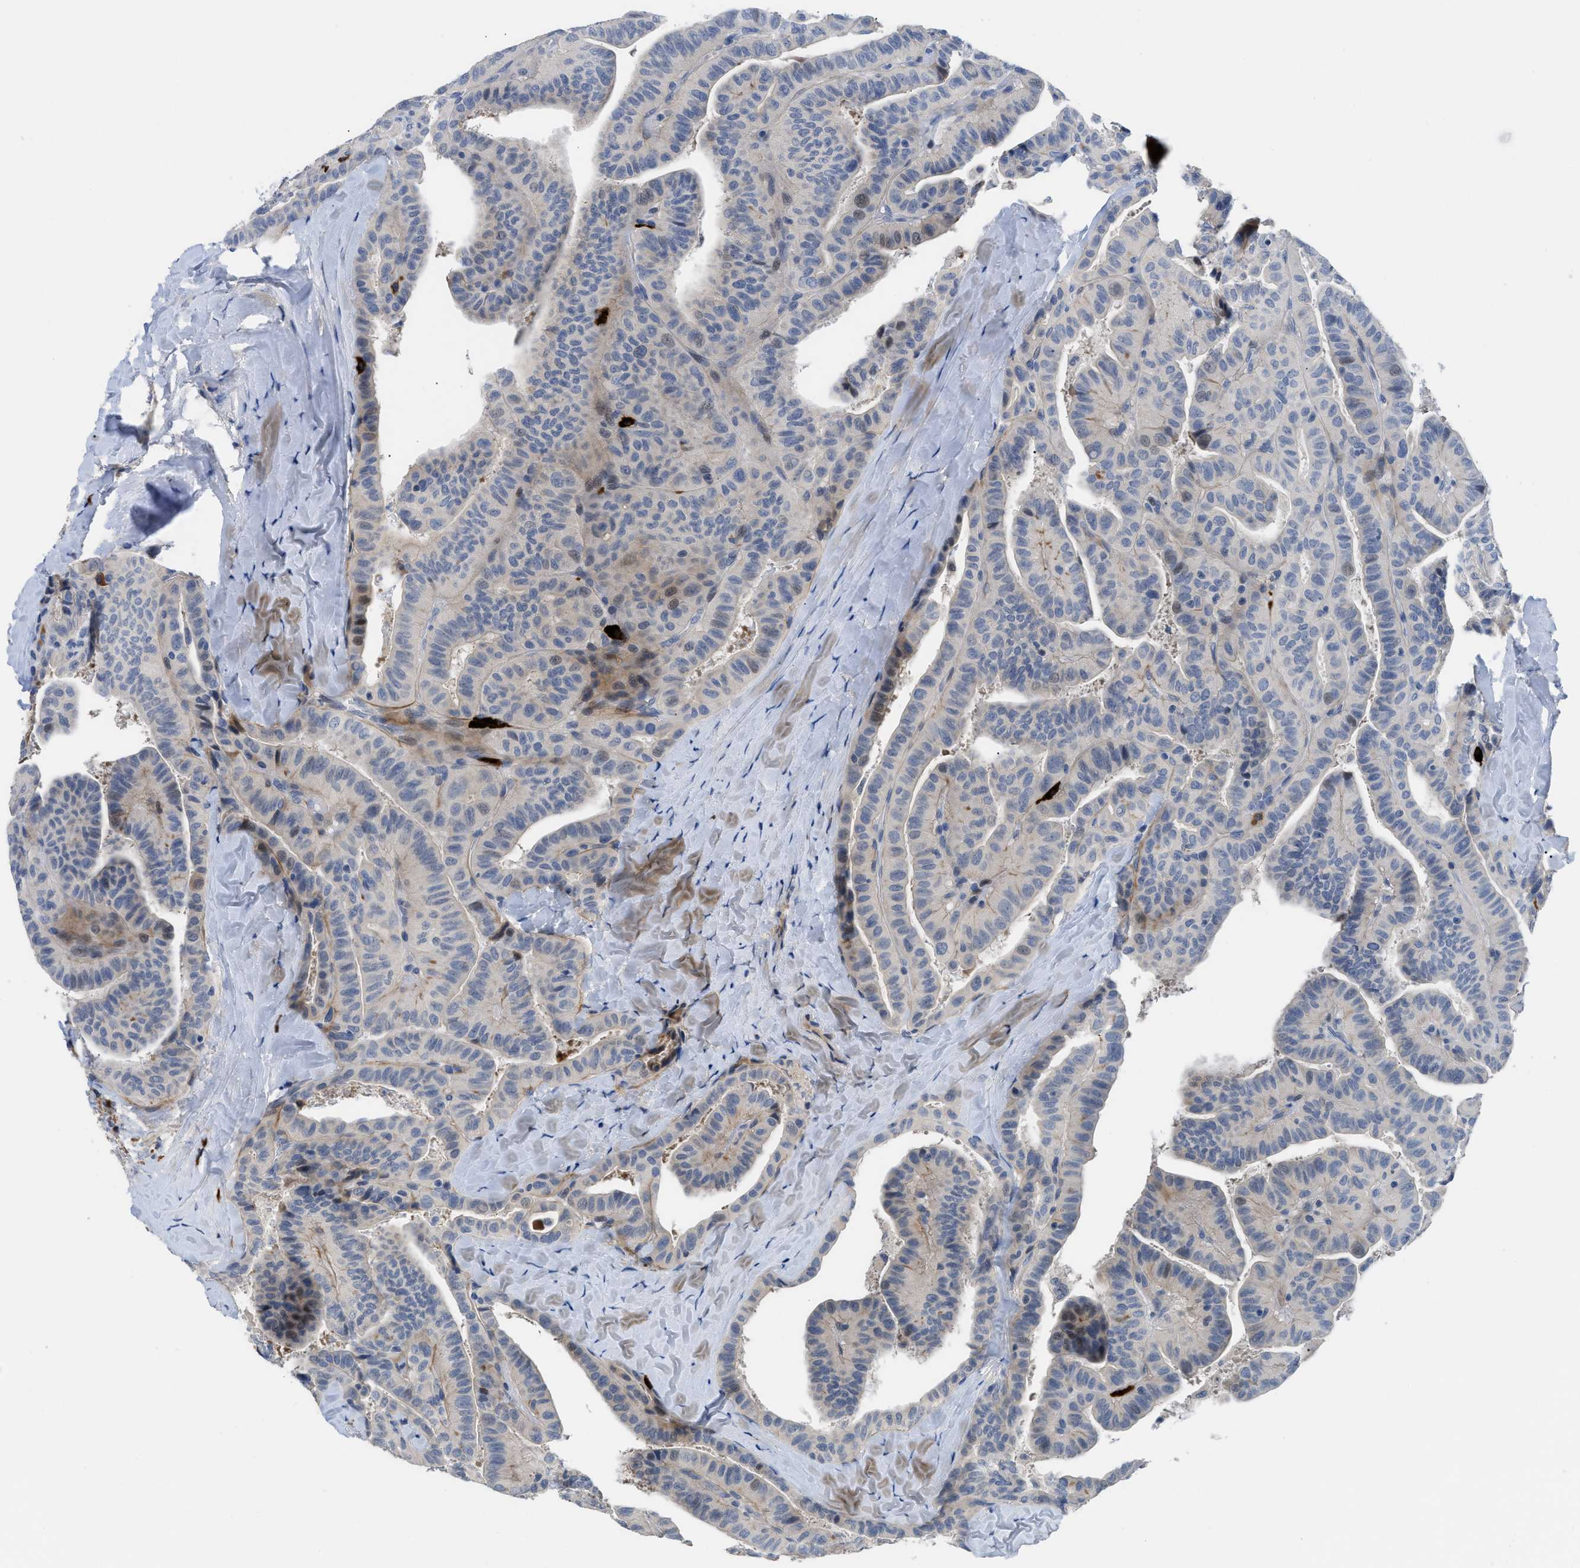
{"staining": {"intensity": "negative", "quantity": "none", "location": "none"}, "tissue": "thyroid cancer", "cell_type": "Tumor cells", "image_type": "cancer", "snomed": [{"axis": "morphology", "description": "Papillary adenocarcinoma, NOS"}, {"axis": "topography", "description": "Thyroid gland"}], "caption": "An immunohistochemistry histopathology image of thyroid cancer is shown. There is no staining in tumor cells of thyroid cancer.", "gene": "OR9K2", "patient": {"sex": "male", "age": 77}}